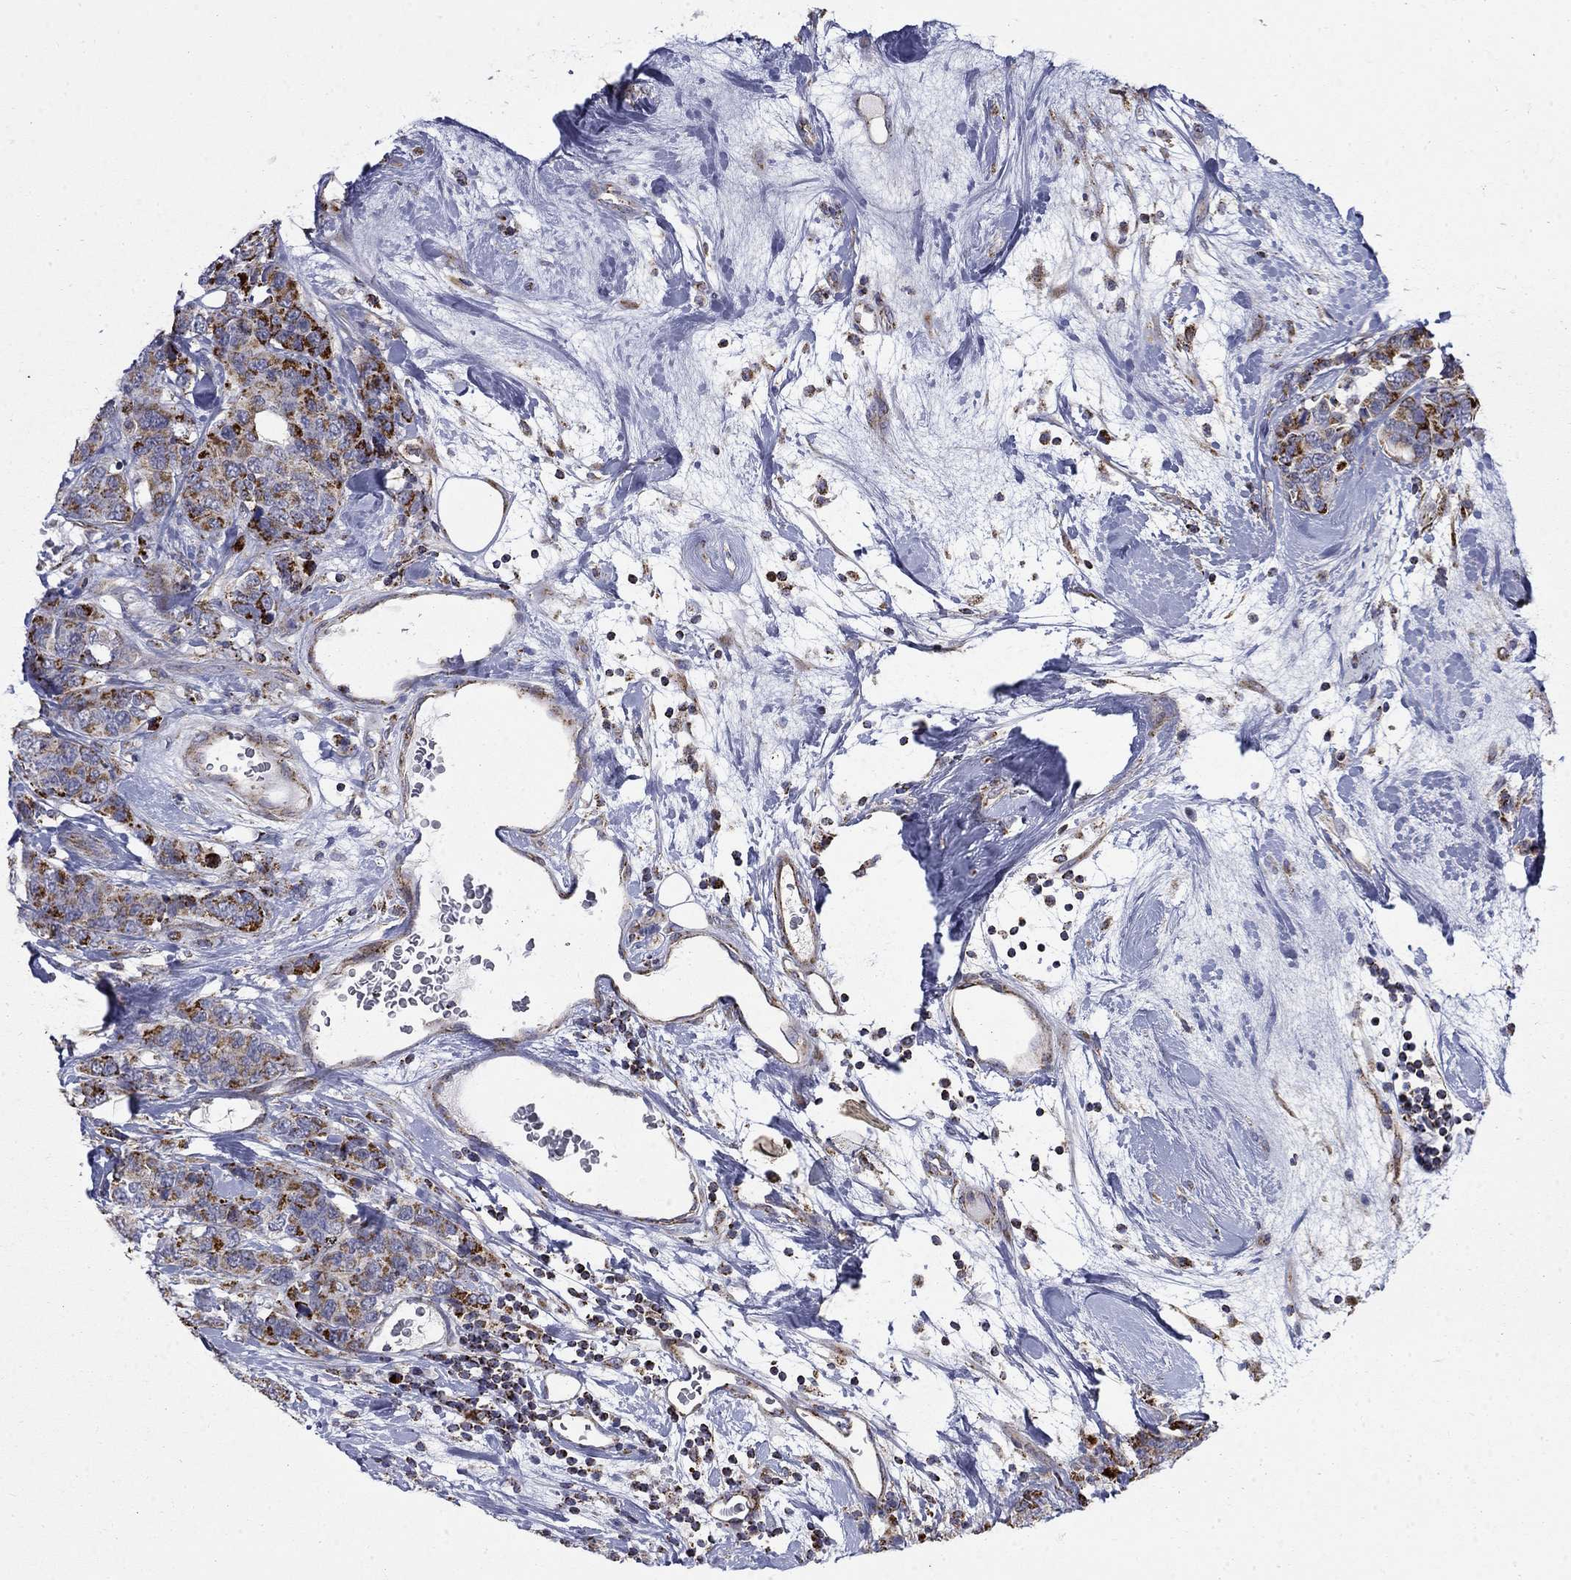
{"staining": {"intensity": "strong", "quantity": "25%-75%", "location": "cytoplasmic/membranous"}, "tissue": "breast cancer", "cell_type": "Tumor cells", "image_type": "cancer", "snomed": [{"axis": "morphology", "description": "Lobular carcinoma"}, {"axis": "topography", "description": "Breast"}], "caption": "Protein staining of breast cancer (lobular carcinoma) tissue displays strong cytoplasmic/membranous expression in approximately 25%-75% of tumor cells.", "gene": "PCBP3", "patient": {"sex": "female", "age": 59}}